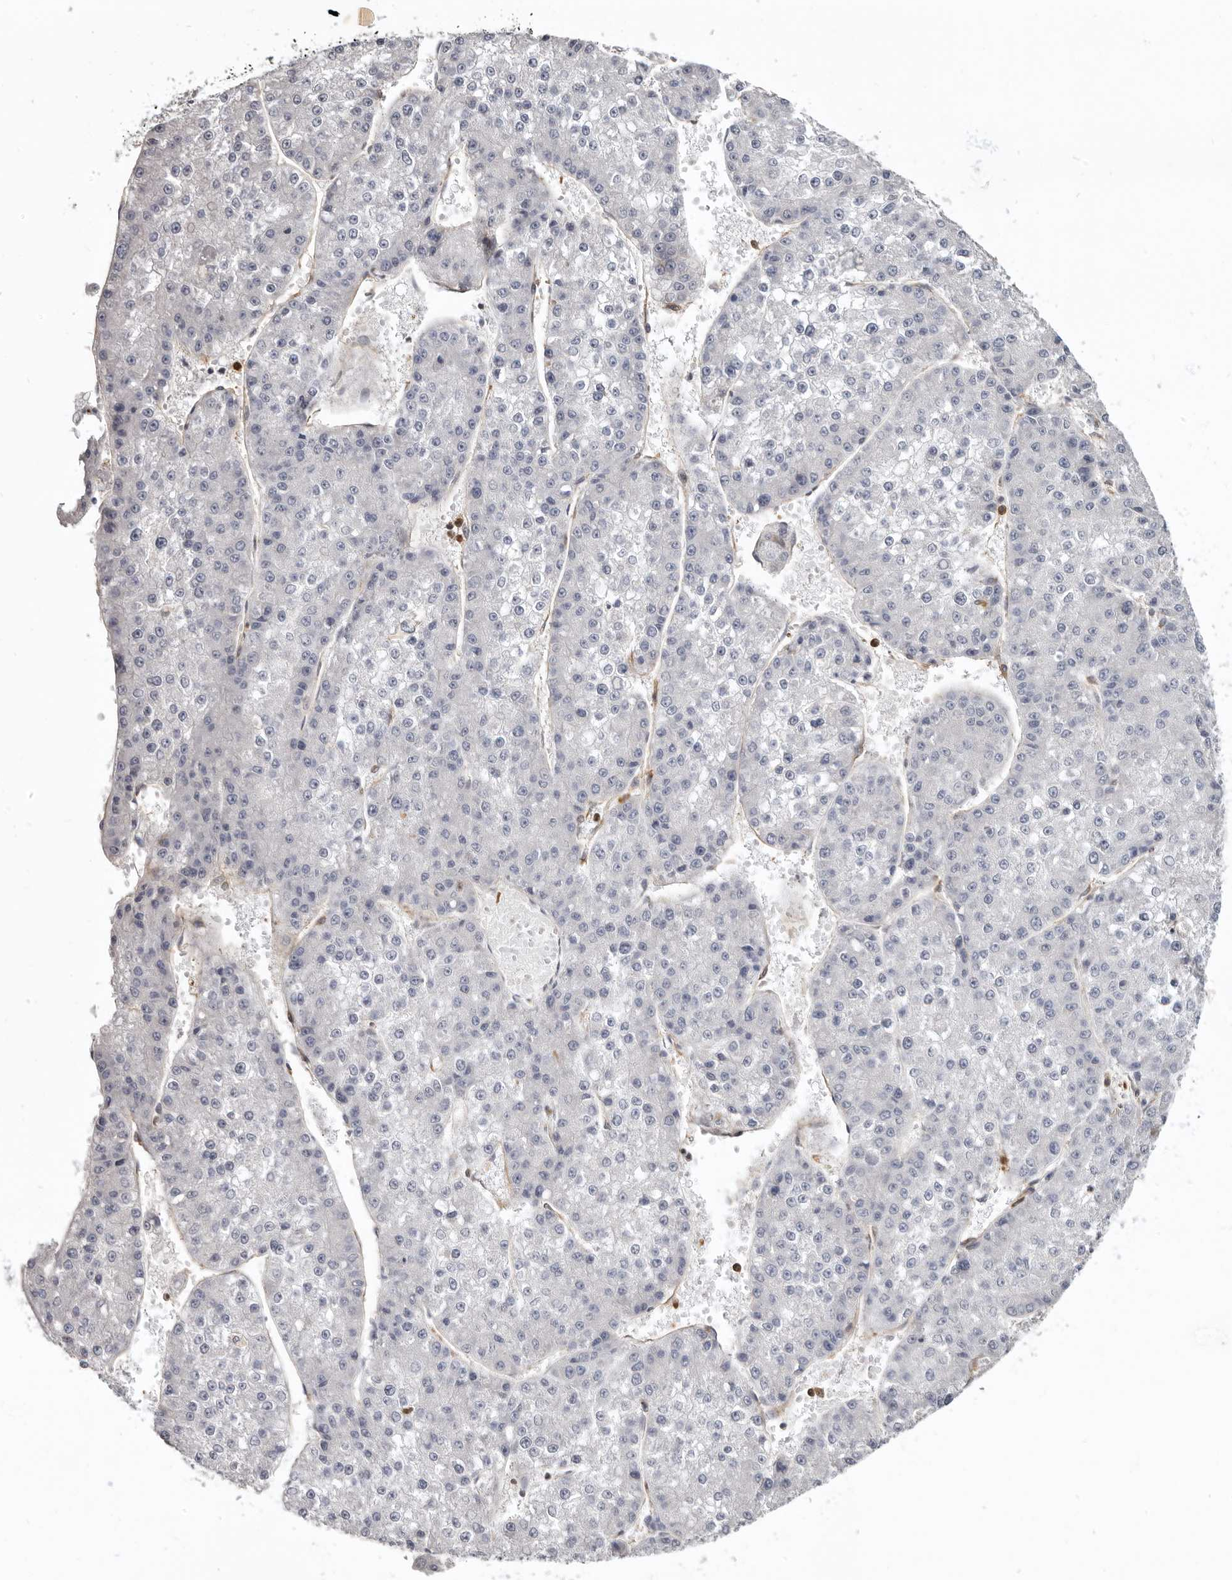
{"staining": {"intensity": "negative", "quantity": "none", "location": "none"}, "tissue": "liver cancer", "cell_type": "Tumor cells", "image_type": "cancer", "snomed": [{"axis": "morphology", "description": "Carcinoma, Hepatocellular, NOS"}, {"axis": "topography", "description": "Liver"}], "caption": "Immunohistochemistry (IHC) image of neoplastic tissue: human liver cancer (hepatocellular carcinoma) stained with DAB (3,3'-diaminobenzidine) exhibits no significant protein positivity in tumor cells.", "gene": "CBL", "patient": {"sex": "female", "age": 73}}